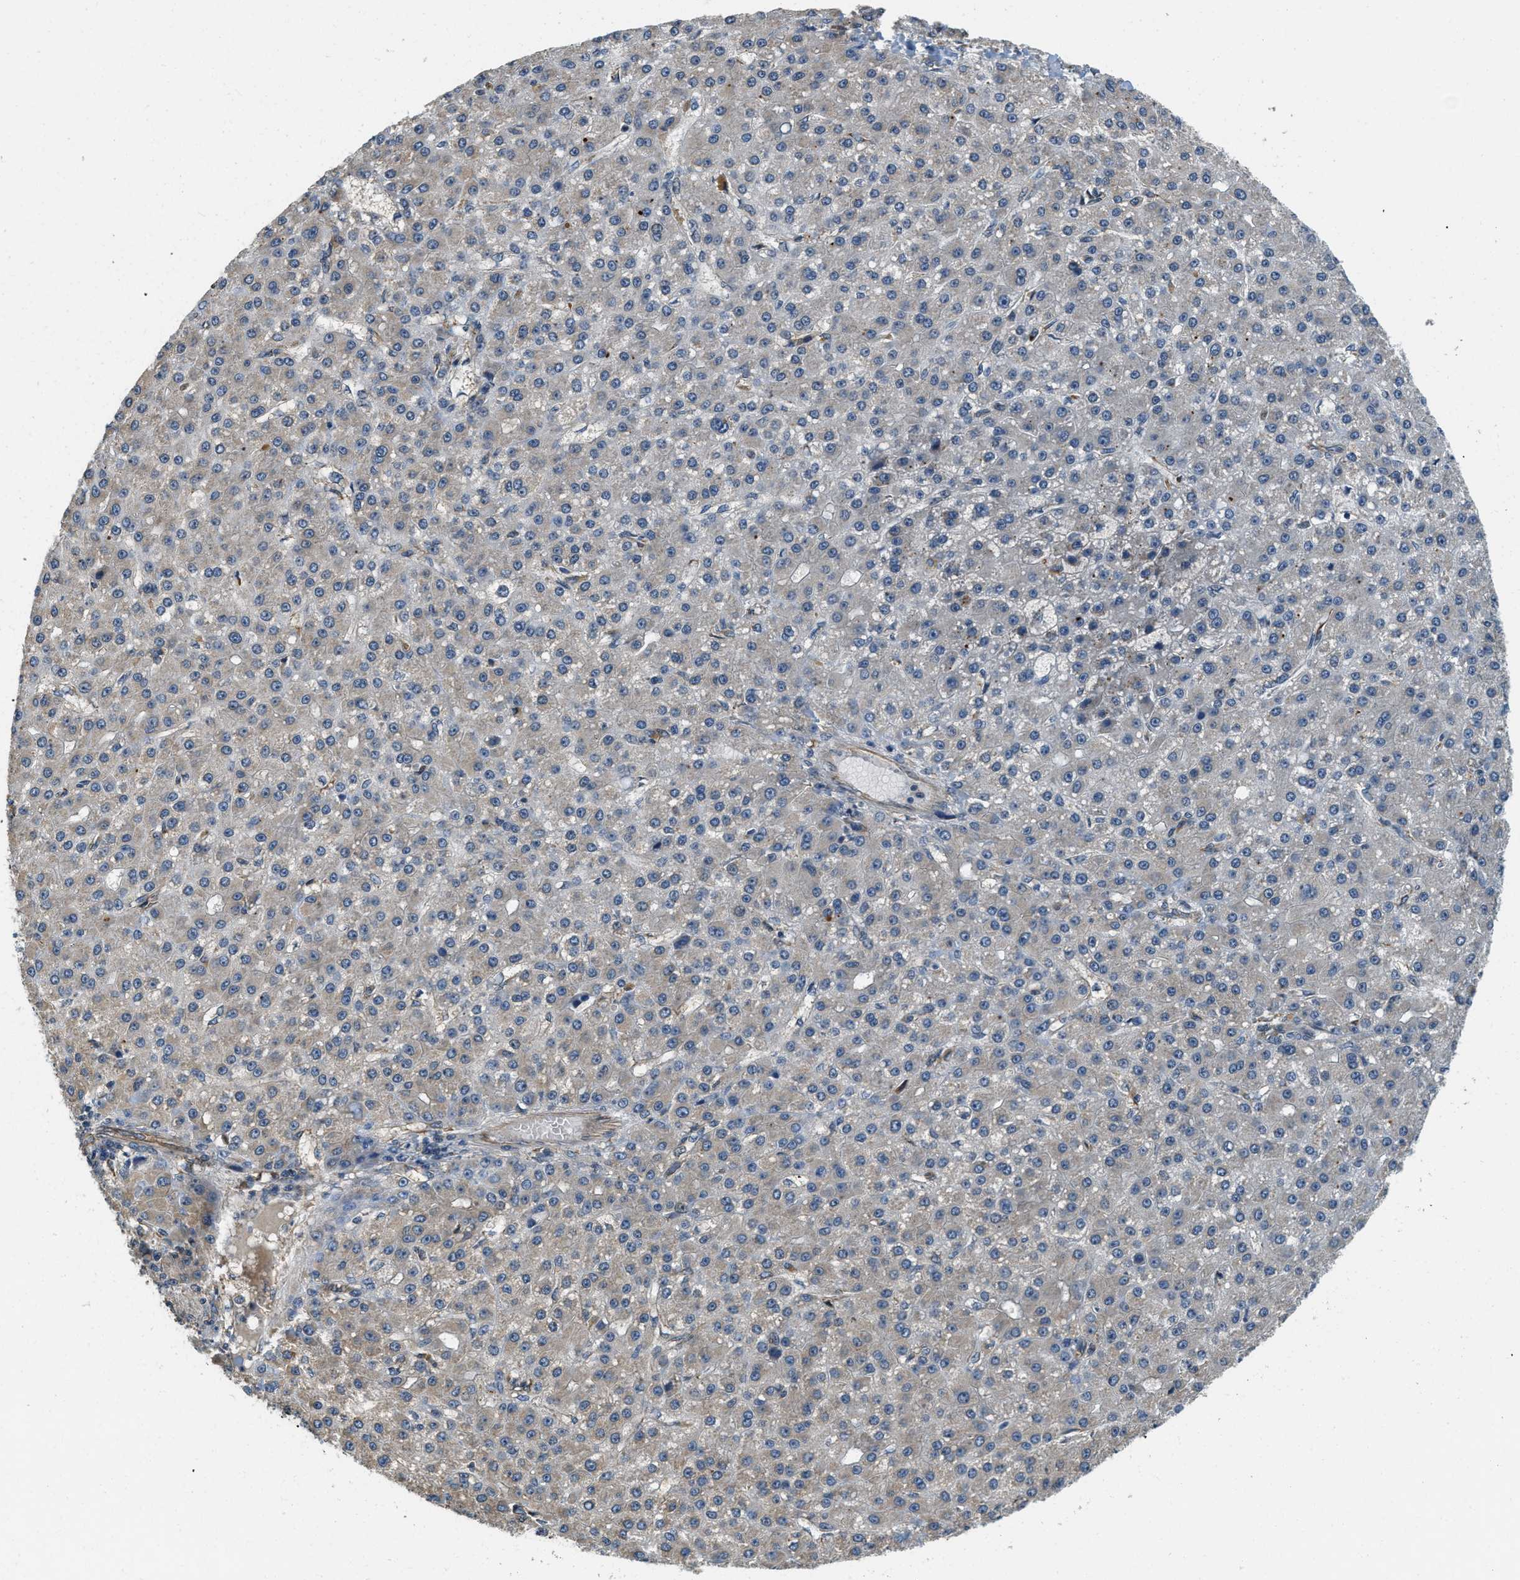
{"staining": {"intensity": "negative", "quantity": "none", "location": "none"}, "tissue": "liver cancer", "cell_type": "Tumor cells", "image_type": "cancer", "snomed": [{"axis": "morphology", "description": "Carcinoma, Hepatocellular, NOS"}, {"axis": "topography", "description": "Liver"}], "caption": "The image reveals no significant positivity in tumor cells of liver cancer.", "gene": "ALOX12", "patient": {"sex": "male", "age": 67}}